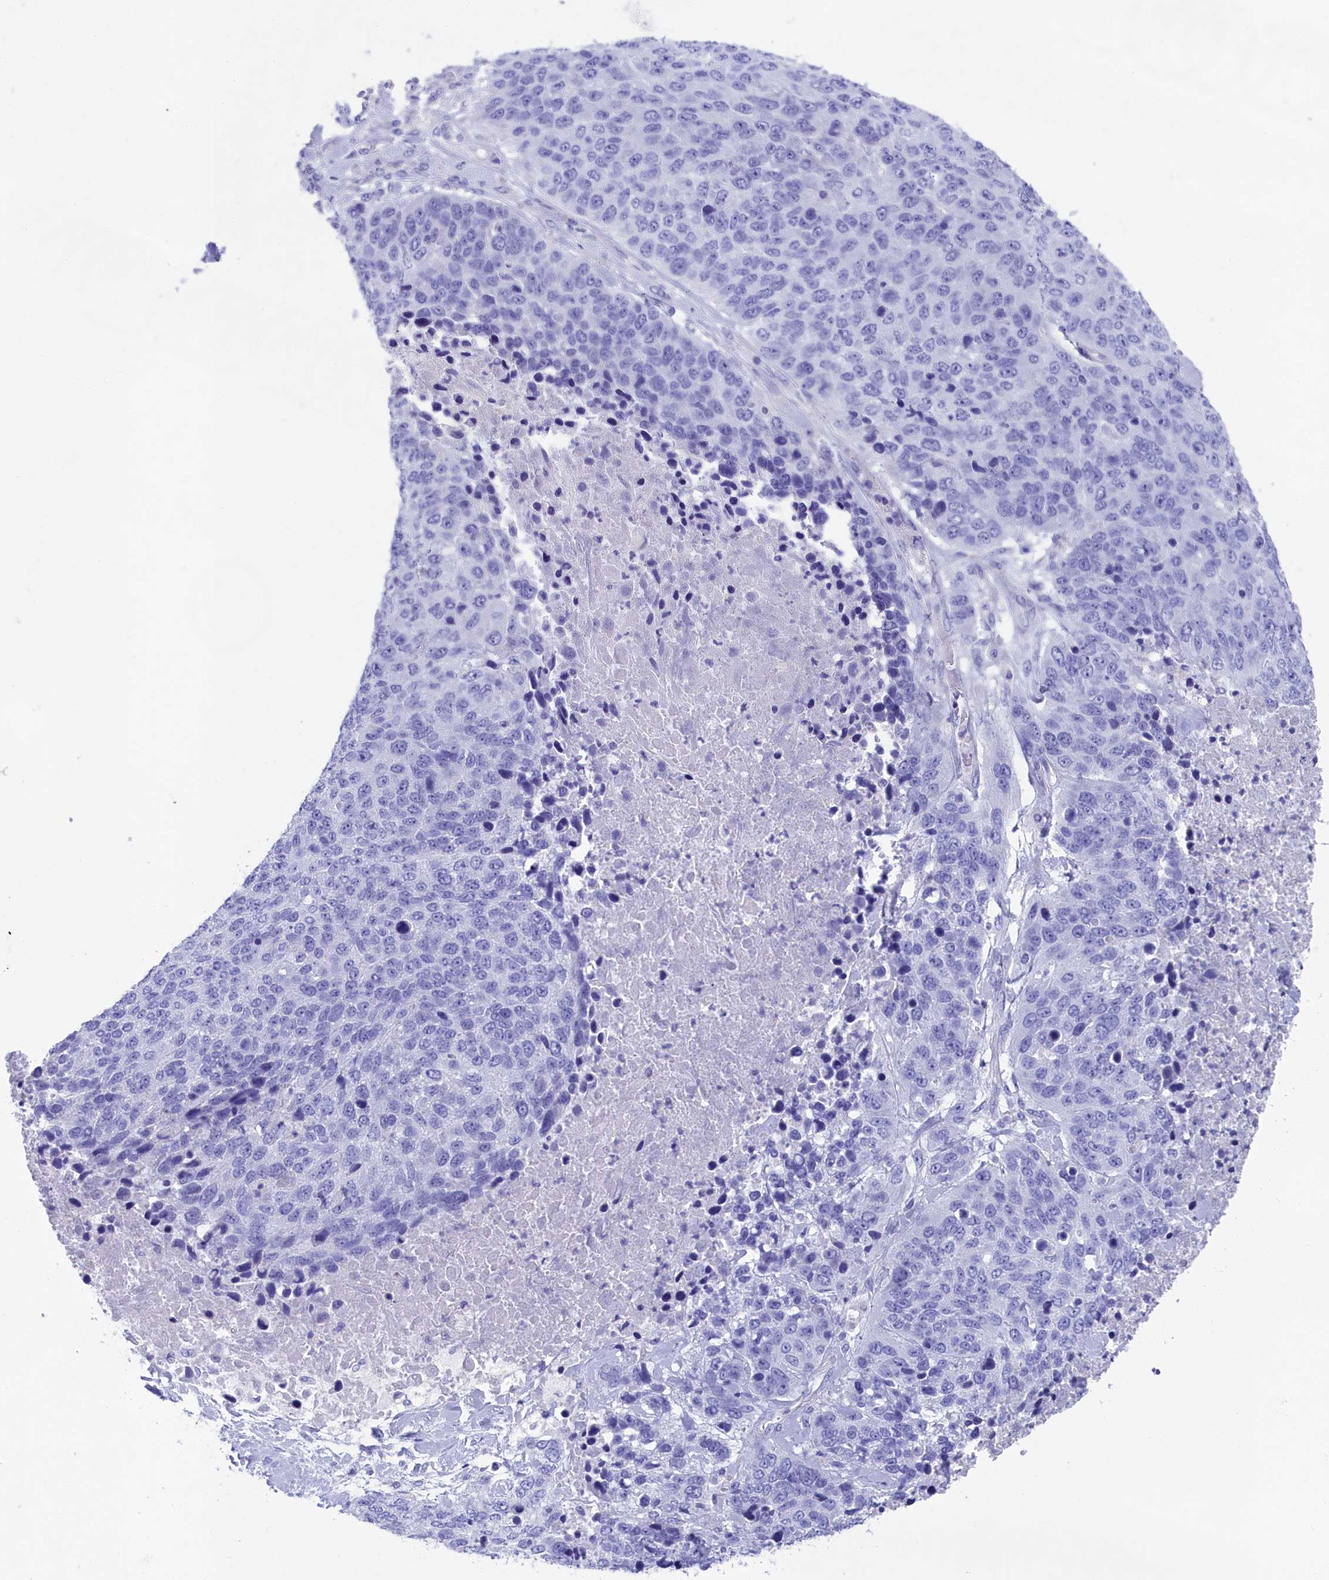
{"staining": {"intensity": "negative", "quantity": "none", "location": "none"}, "tissue": "lung cancer", "cell_type": "Tumor cells", "image_type": "cancer", "snomed": [{"axis": "morphology", "description": "Normal tissue, NOS"}, {"axis": "morphology", "description": "Squamous cell carcinoma, NOS"}, {"axis": "topography", "description": "Lymph node"}, {"axis": "topography", "description": "Lung"}], "caption": "Immunohistochemical staining of lung cancer (squamous cell carcinoma) displays no significant positivity in tumor cells.", "gene": "PRDM12", "patient": {"sex": "male", "age": 66}}